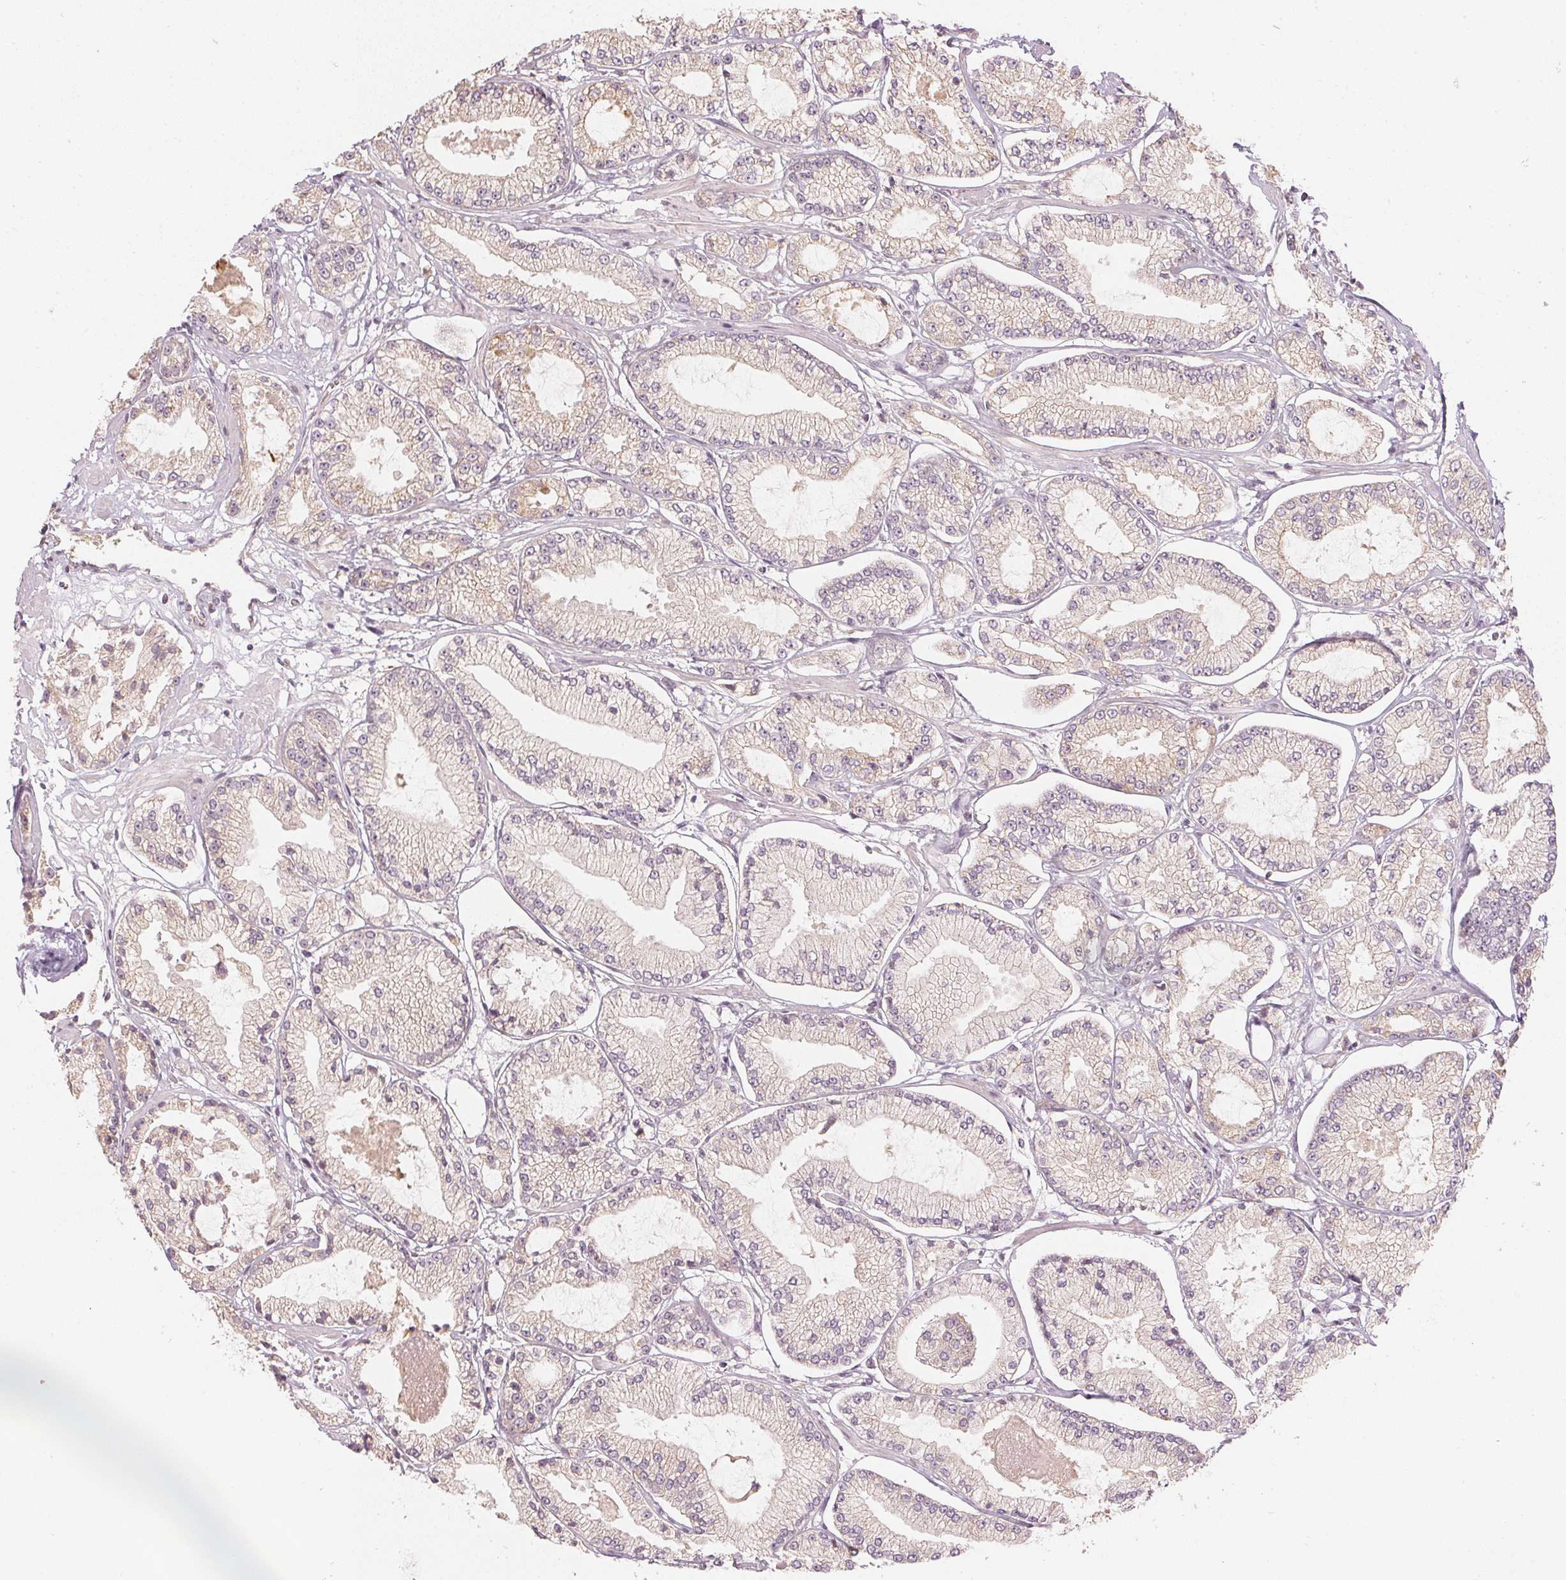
{"staining": {"intensity": "moderate", "quantity": "25%-75%", "location": "cytoplasmic/membranous"}, "tissue": "prostate cancer", "cell_type": "Tumor cells", "image_type": "cancer", "snomed": [{"axis": "morphology", "description": "Adenocarcinoma, Low grade"}, {"axis": "topography", "description": "Prostate"}], "caption": "Low-grade adenocarcinoma (prostate) tissue reveals moderate cytoplasmic/membranous positivity in approximately 25%-75% of tumor cells", "gene": "WDR54", "patient": {"sex": "male", "age": 55}}